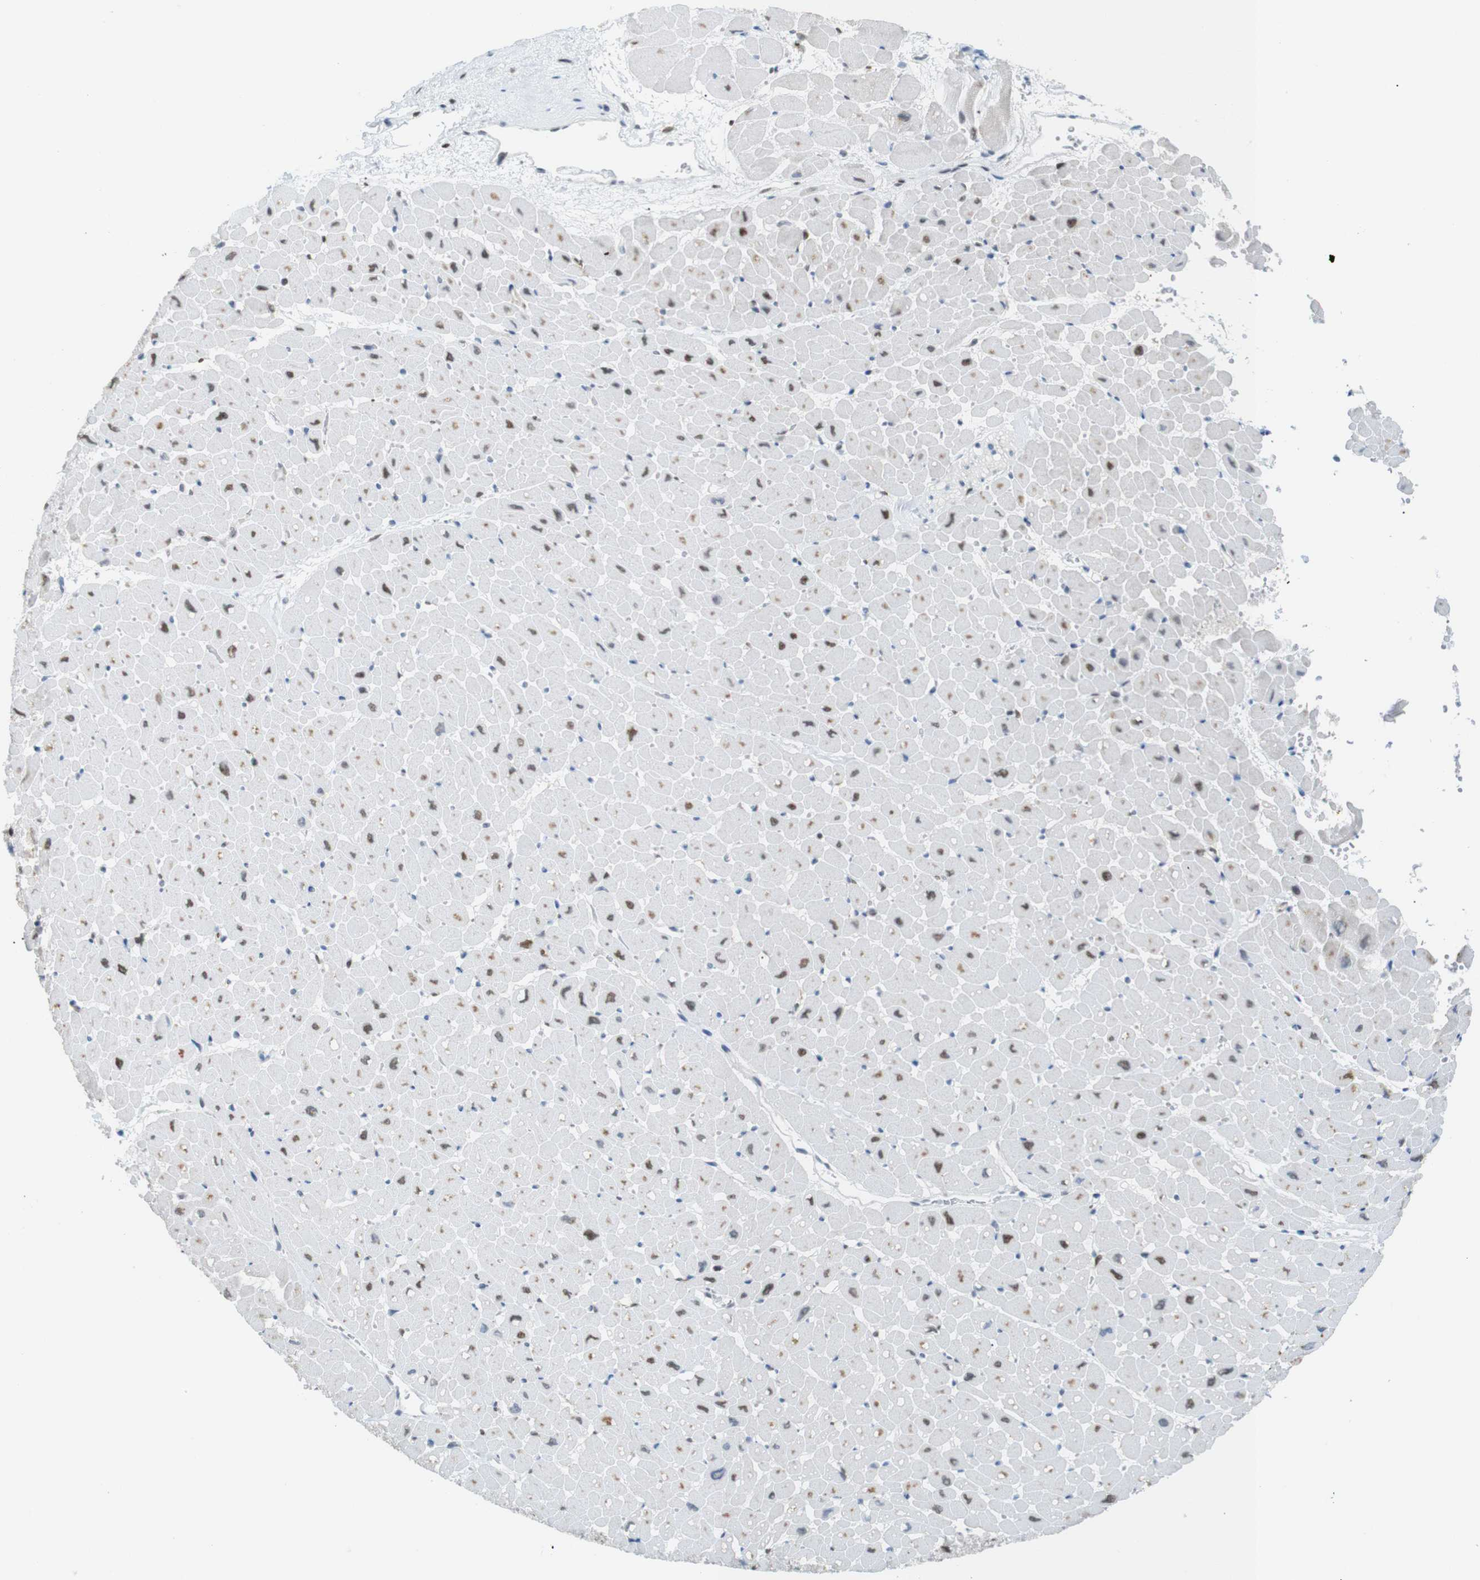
{"staining": {"intensity": "moderate", "quantity": "25%-75%", "location": "cytoplasmic/membranous,nuclear"}, "tissue": "heart muscle", "cell_type": "Cardiomyocytes", "image_type": "normal", "snomed": [{"axis": "morphology", "description": "Normal tissue, NOS"}, {"axis": "topography", "description": "Heart"}], "caption": "Immunohistochemistry (IHC) image of normal heart muscle stained for a protein (brown), which exhibits medium levels of moderate cytoplasmic/membranous,nuclear expression in approximately 25%-75% of cardiomyocytes.", "gene": "RIOX2", "patient": {"sex": "male", "age": 45}}